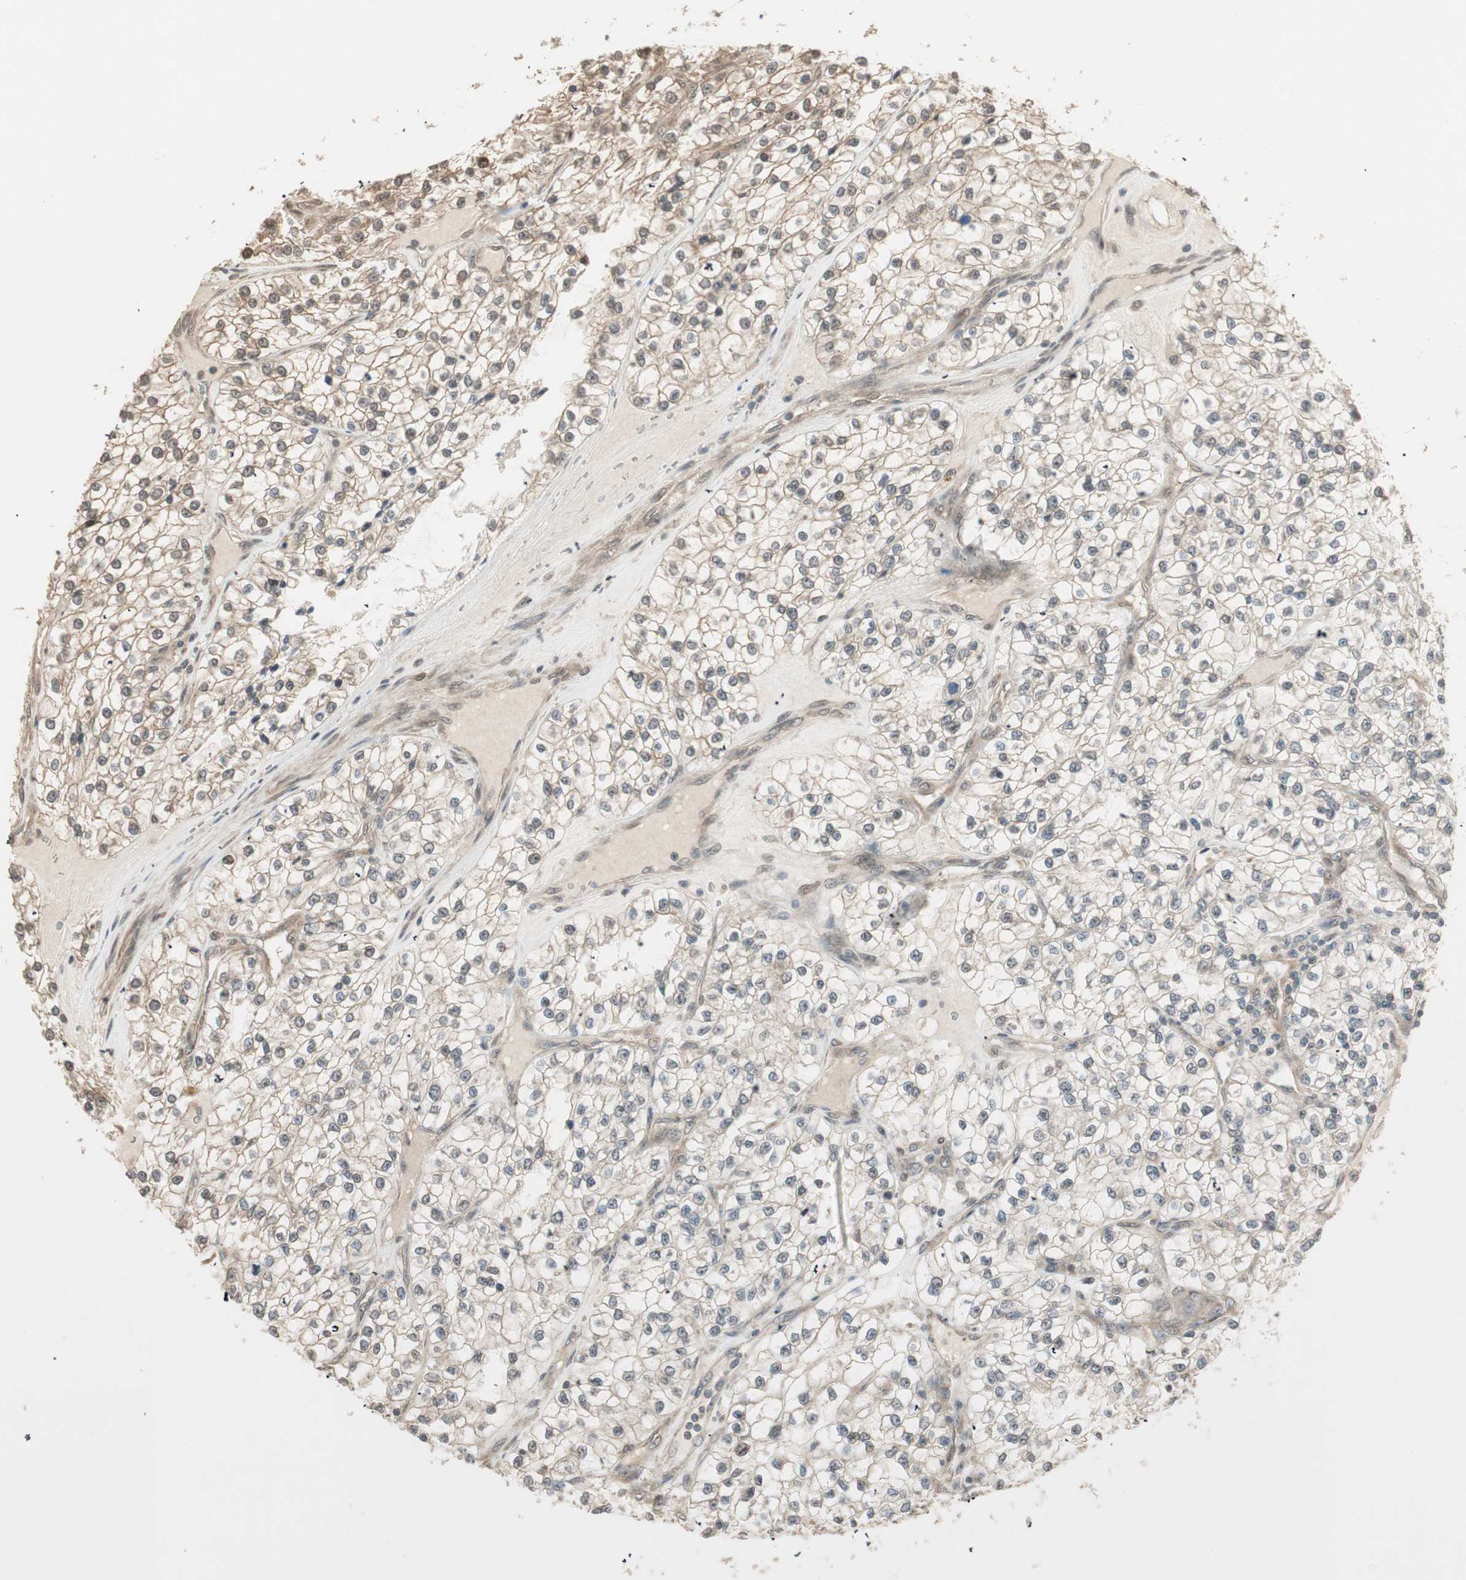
{"staining": {"intensity": "weak", "quantity": "25%-75%", "location": "cytoplasmic/membranous,nuclear"}, "tissue": "renal cancer", "cell_type": "Tumor cells", "image_type": "cancer", "snomed": [{"axis": "morphology", "description": "Adenocarcinoma, NOS"}, {"axis": "topography", "description": "Kidney"}], "caption": "Renal adenocarcinoma stained with IHC demonstrates weak cytoplasmic/membranous and nuclear staining in approximately 25%-75% of tumor cells.", "gene": "ZSCAN31", "patient": {"sex": "female", "age": 57}}